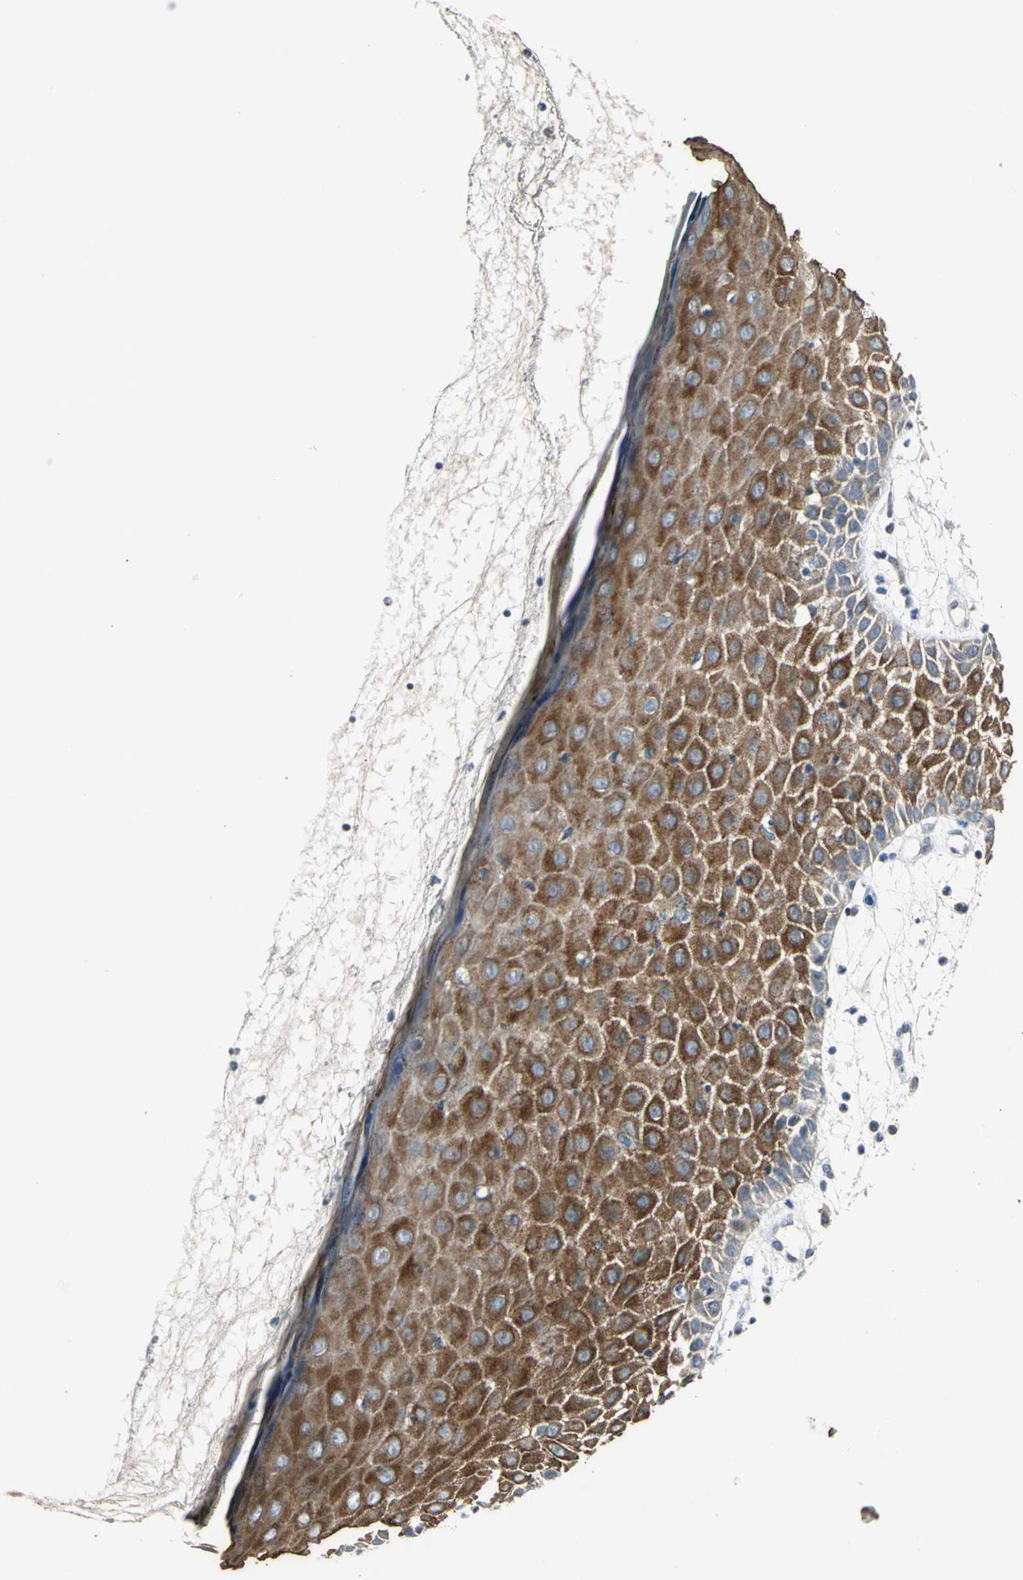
{"staining": {"intensity": "strong", "quantity": ">75%", "location": "cytoplasmic/membranous"}, "tissue": "skin cancer", "cell_type": "Tumor cells", "image_type": "cancer", "snomed": [{"axis": "morphology", "description": "Squamous cell carcinoma, NOS"}, {"axis": "topography", "description": "Skin"}], "caption": "The image reveals staining of skin cancer, revealing strong cytoplasmic/membranous protein staining (brown color) within tumor cells. The staining is performed using DAB brown chromogen to label protein expression. The nuclei are counter-stained blue using hematoxylin.", "gene": "JADE3", "patient": {"sex": "female", "age": 78}}